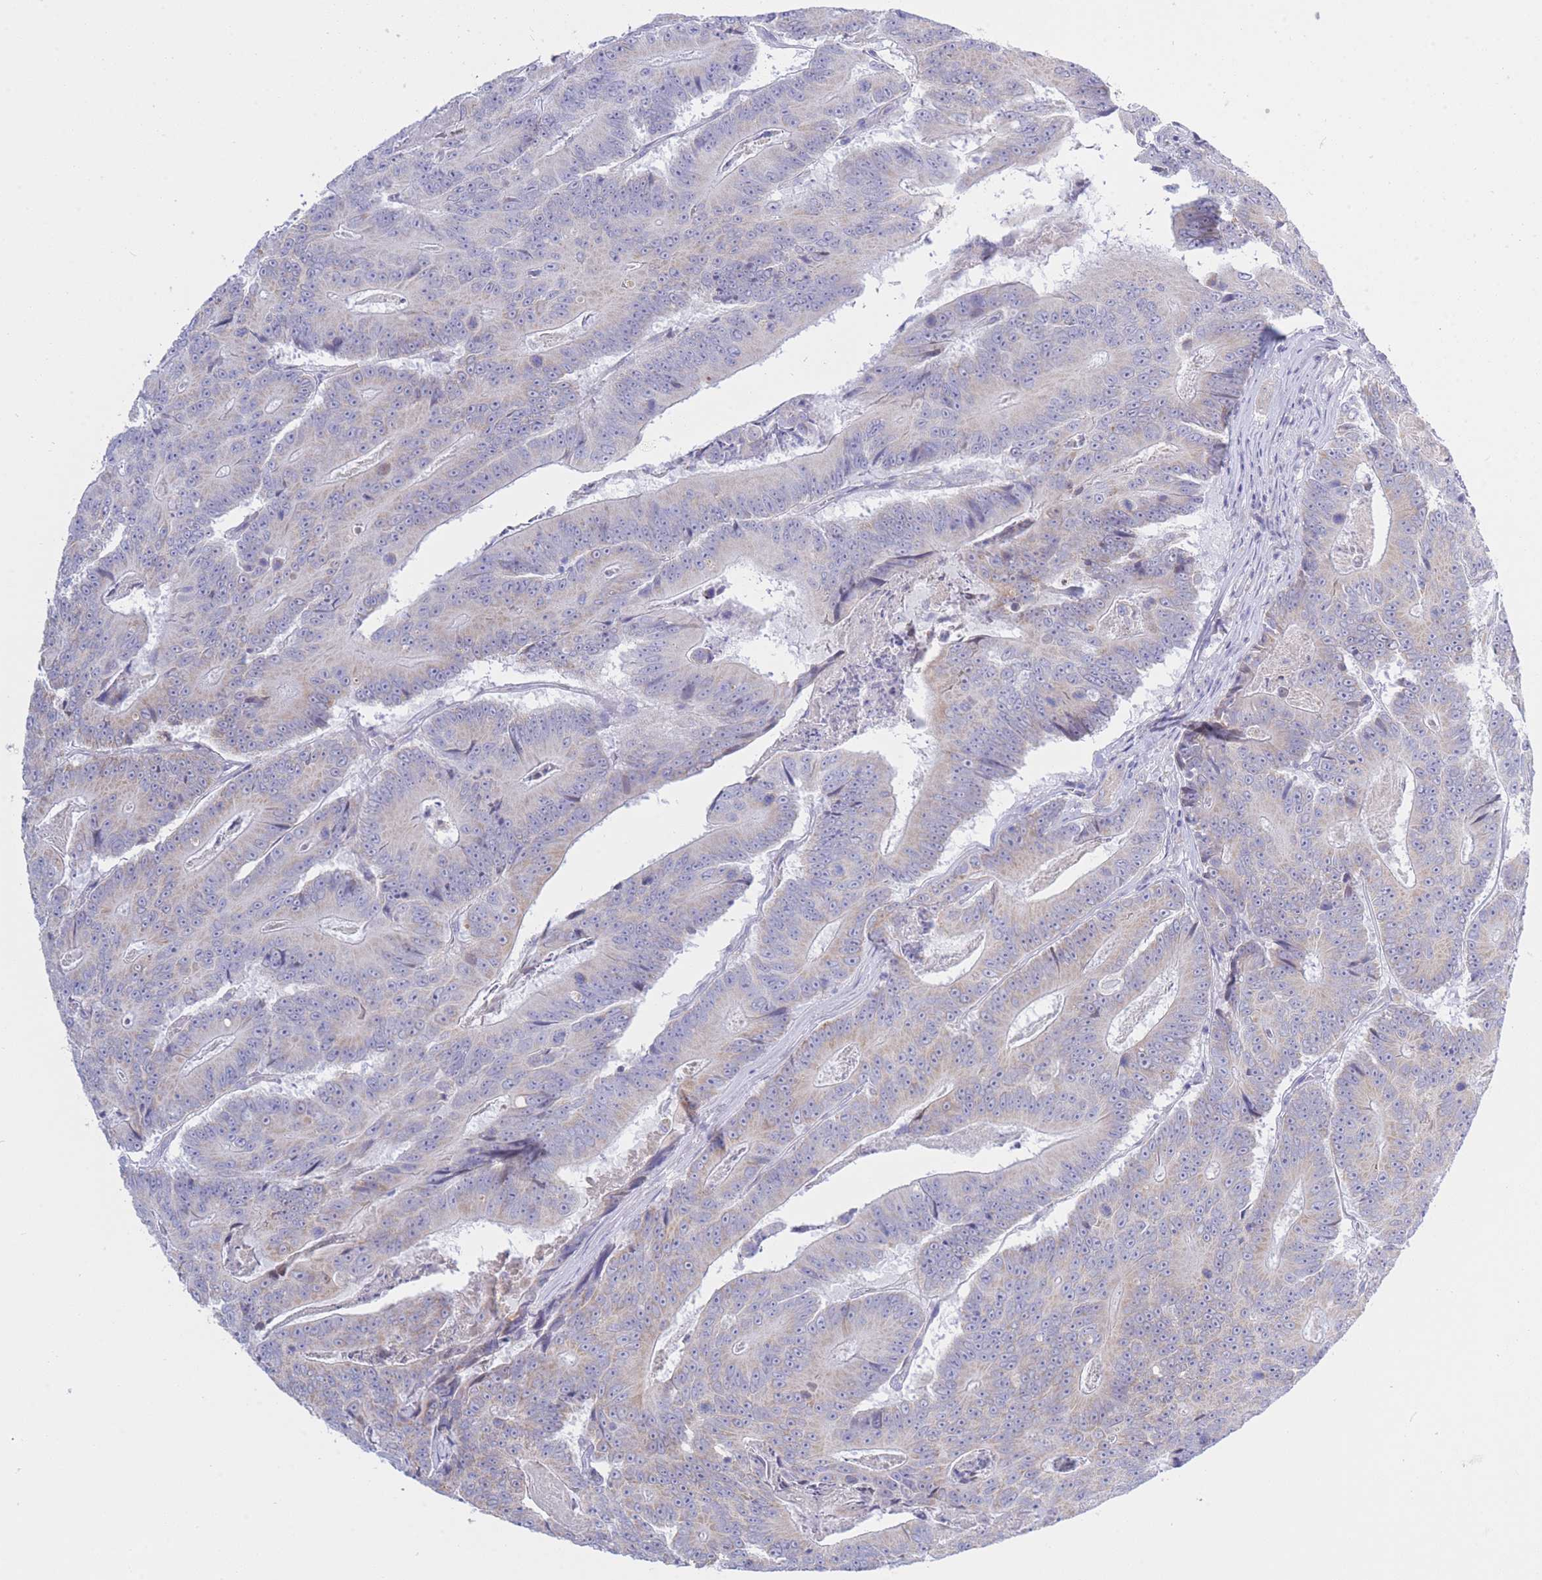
{"staining": {"intensity": "negative", "quantity": "none", "location": "none"}, "tissue": "colorectal cancer", "cell_type": "Tumor cells", "image_type": "cancer", "snomed": [{"axis": "morphology", "description": "Adenocarcinoma, NOS"}, {"axis": "topography", "description": "Colon"}], "caption": "There is no significant staining in tumor cells of colorectal adenocarcinoma. (DAB IHC with hematoxylin counter stain).", "gene": "NANP", "patient": {"sex": "male", "age": 83}}